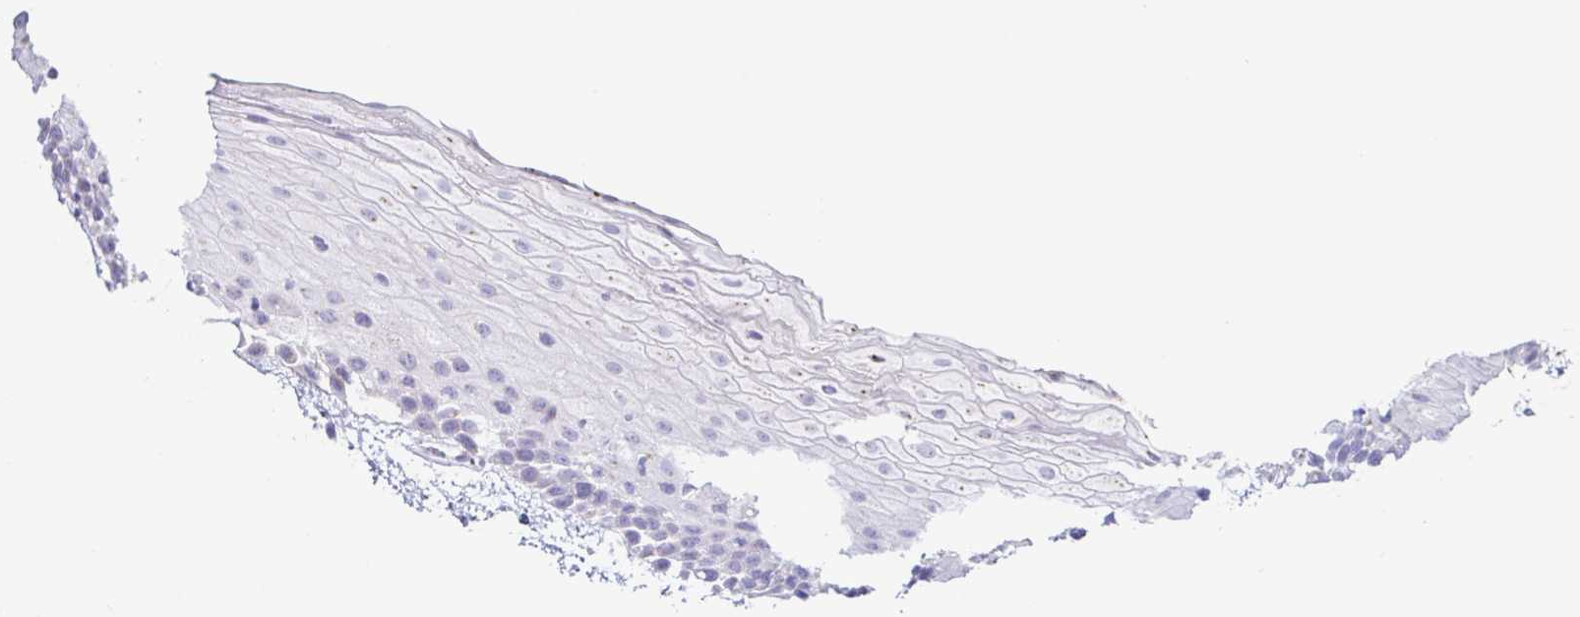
{"staining": {"intensity": "negative", "quantity": "none", "location": "none"}, "tissue": "oral mucosa", "cell_type": "Squamous epithelial cells", "image_type": "normal", "snomed": [{"axis": "morphology", "description": "Normal tissue, NOS"}, {"axis": "topography", "description": "Oral tissue"}], "caption": "IHC histopathology image of benign human oral mucosa stained for a protein (brown), which exhibits no expression in squamous epithelial cells. (DAB (3,3'-diaminobenzidine) immunohistochemistry with hematoxylin counter stain).", "gene": "AZU1", "patient": {"sex": "female", "age": 82}}